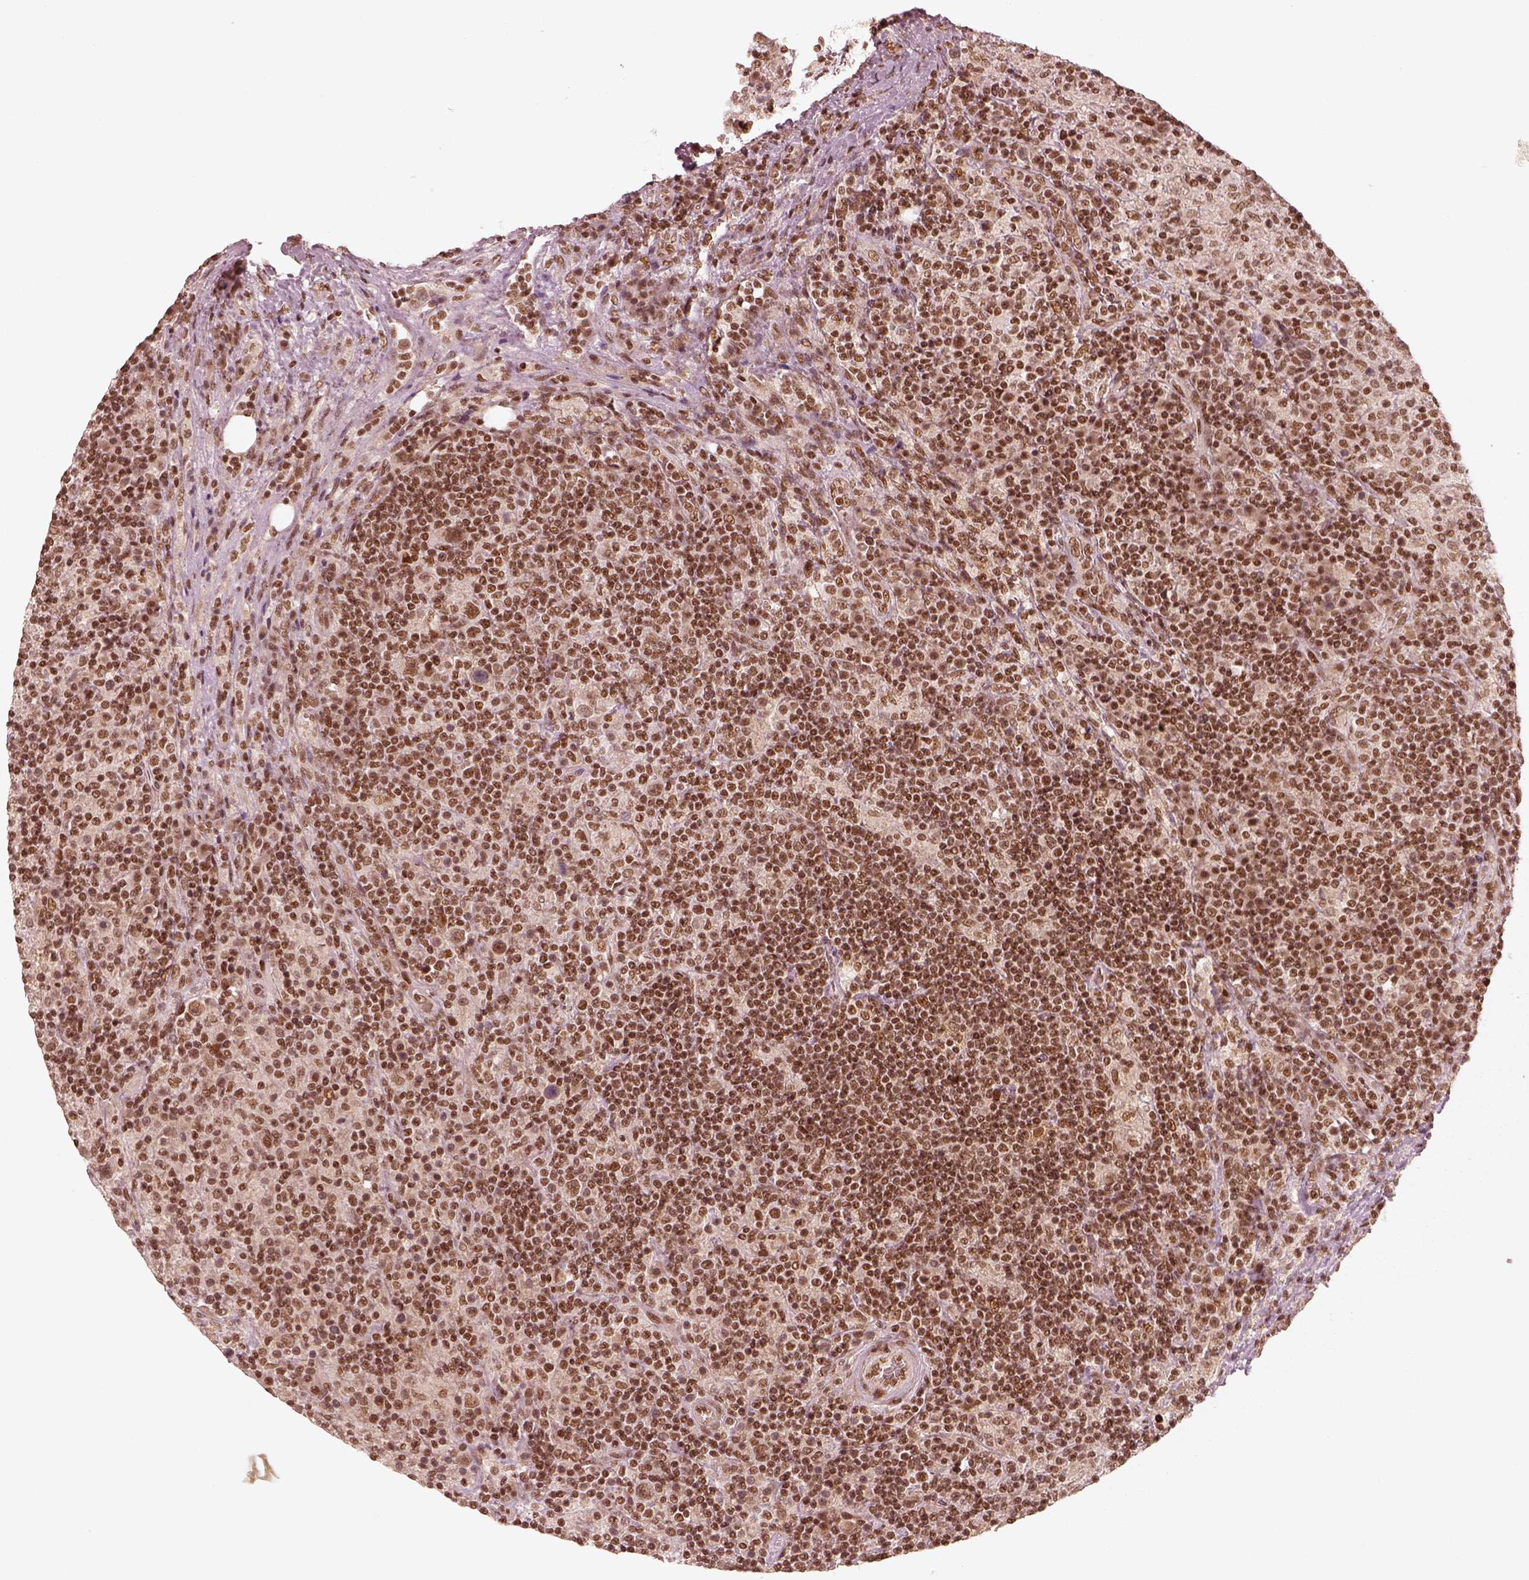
{"staining": {"intensity": "moderate", "quantity": ">75%", "location": "nuclear"}, "tissue": "lymphoma", "cell_type": "Tumor cells", "image_type": "cancer", "snomed": [{"axis": "morphology", "description": "Hodgkin's disease, NOS"}, {"axis": "topography", "description": "Lymph node"}], "caption": "Protein staining of lymphoma tissue demonstrates moderate nuclear expression in approximately >75% of tumor cells.", "gene": "GMEB2", "patient": {"sex": "male", "age": 70}}